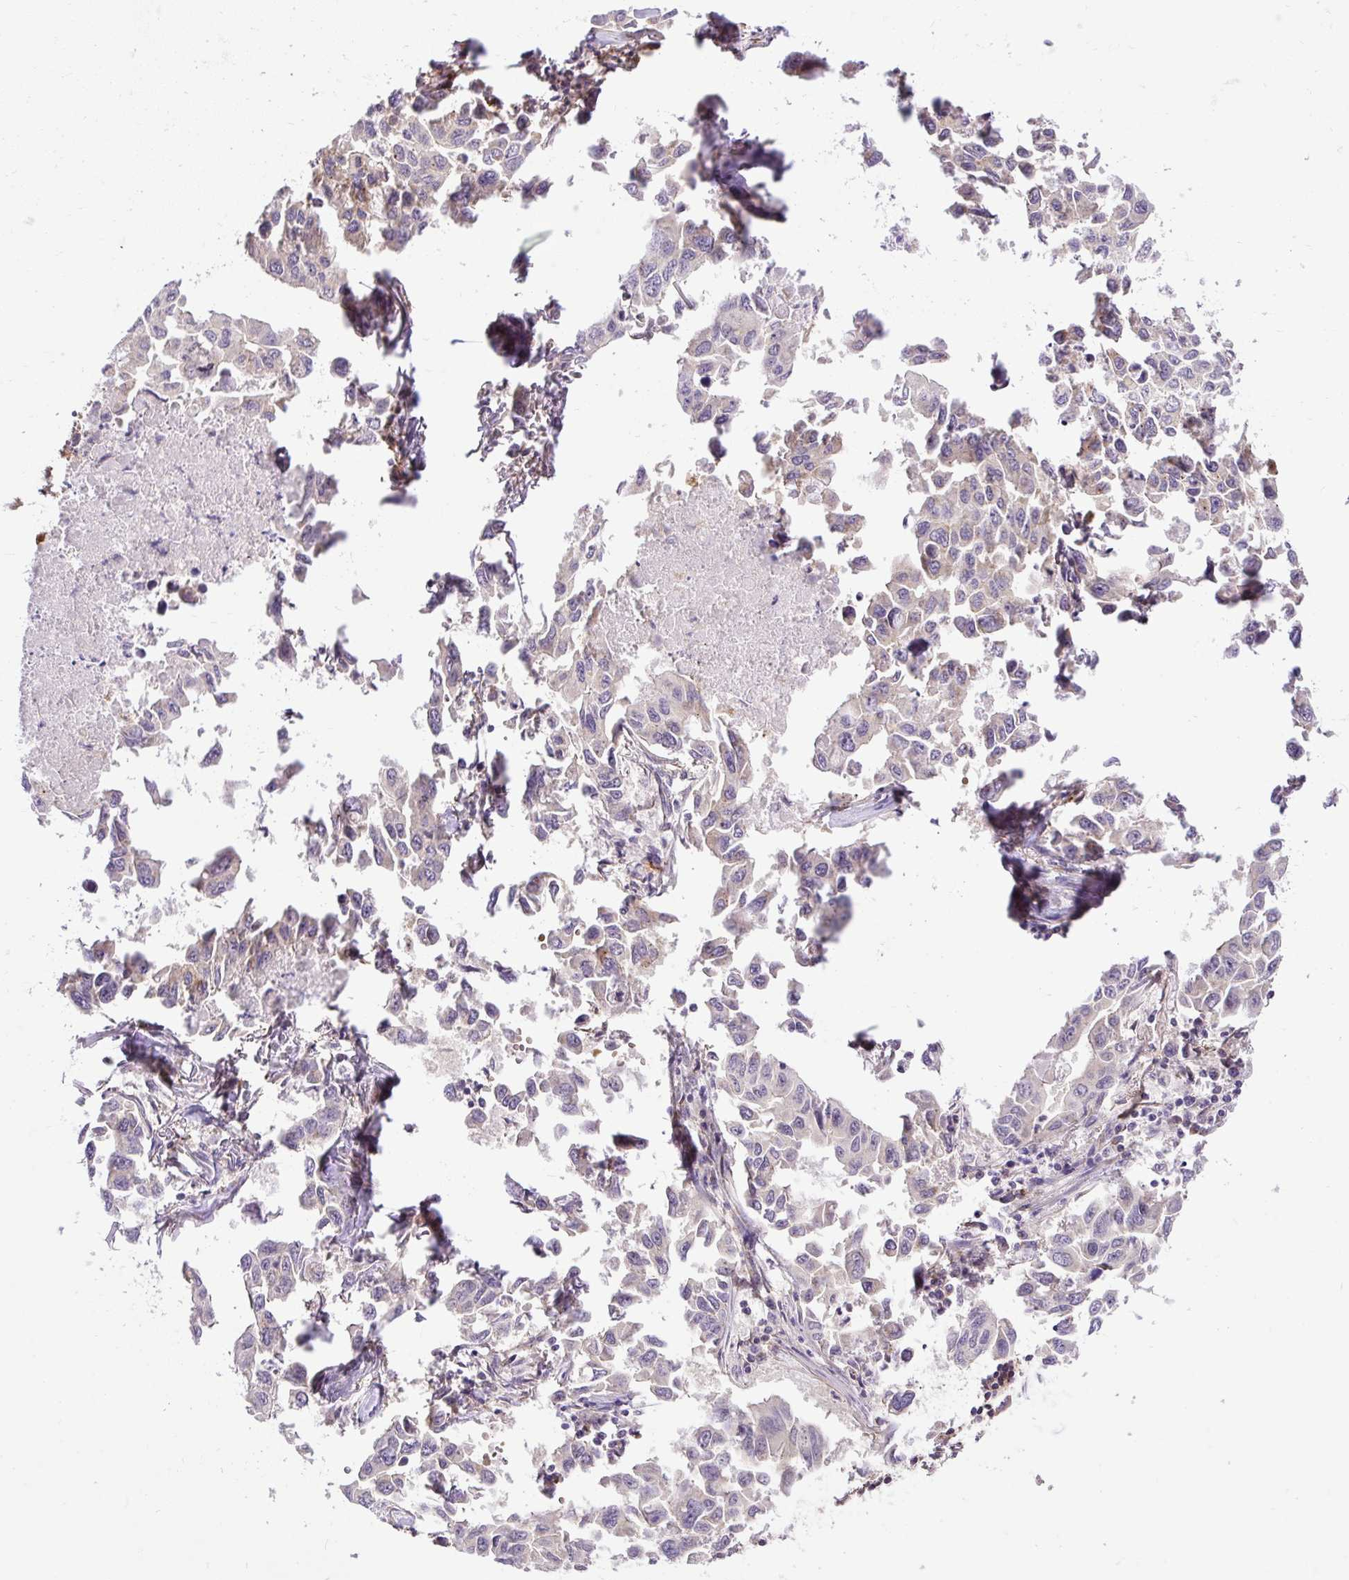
{"staining": {"intensity": "moderate", "quantity": "<25%", "location": "cytoplasmic/membranous"}, "tissue": "lung cancer", "cell_type": "Tumor cells", "image_type": "cancer", "snomed": [{"axis": "morphology", "description": "Adenocarcinoma, NOS"}, {"axis": "topography", "description": "Lung"}], "caption": "An image of lung adenocarcinoma stained for a protein reveals moderate cytoplasmic/membranous brown staining in tumor cells. (DAB (3,3'-diaminobenzidine) IHC with brightfield microscopy, high magnification).", "gene": "SMC4", "patient": {"sex": "male", "age": 64}}